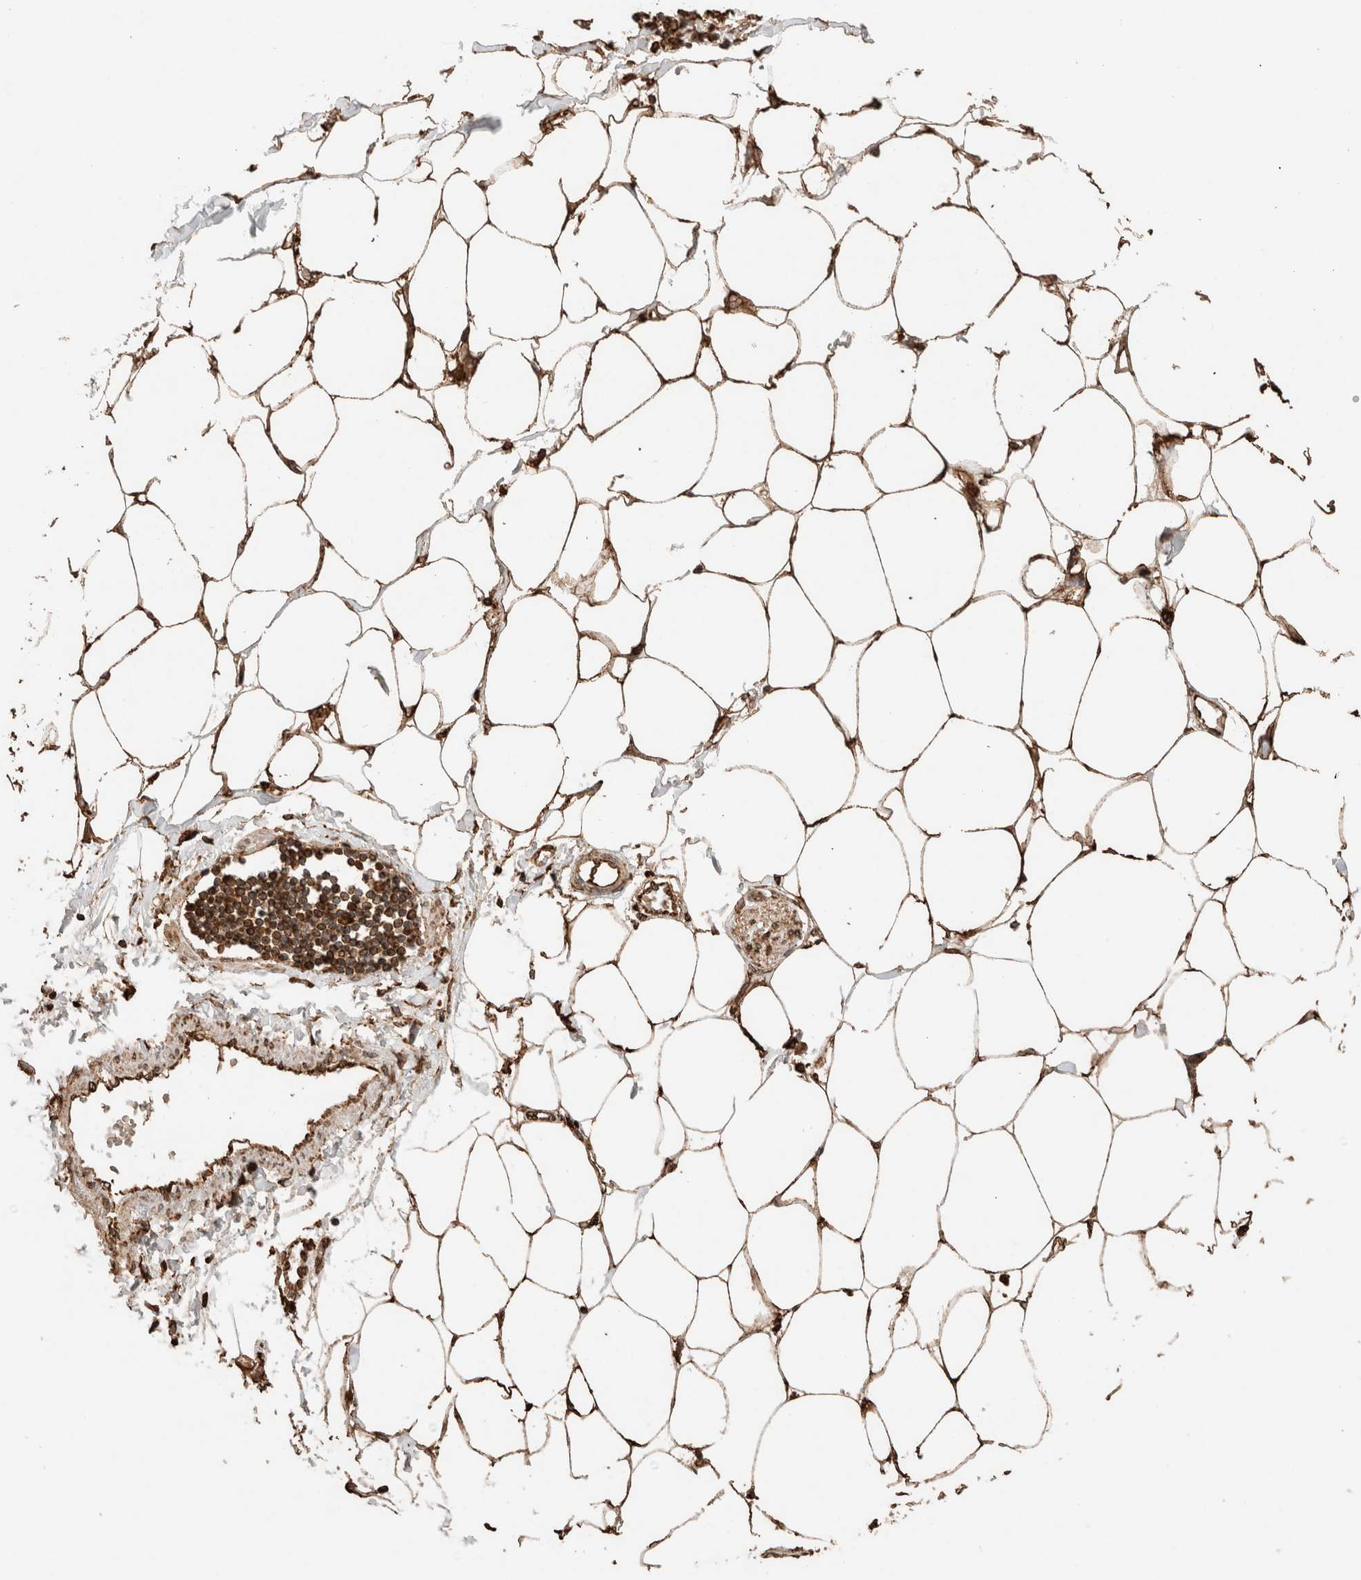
{"staining": {"intensity": "strong", "quantity": ">75%", "location": "cytoplasmic/membranous"}, "tissue": "adipose tissue", "cell_type": "Adipocytes", "image_type": "normal", "snomed": [{"axis": "morphology", "description": "Normal tissue, NOS"}, {"axis": "morphology", "description": "Adenocarcinoma, NOS"}, {"axis": "topography", "description": "Colon"}, {"axis": "topography", "description": "Peripheral nerve tissue"}], "caption": "IHC of benign human adipose tissue shows high levels of strong cytoplasmic/membranous staining in approximately >75% of adipocytes. (DAB IHC, brown staining for protein, blue staining for nuclei).", "gene": "ERAP1", "patient": {"sex": "male", "age": 14}}